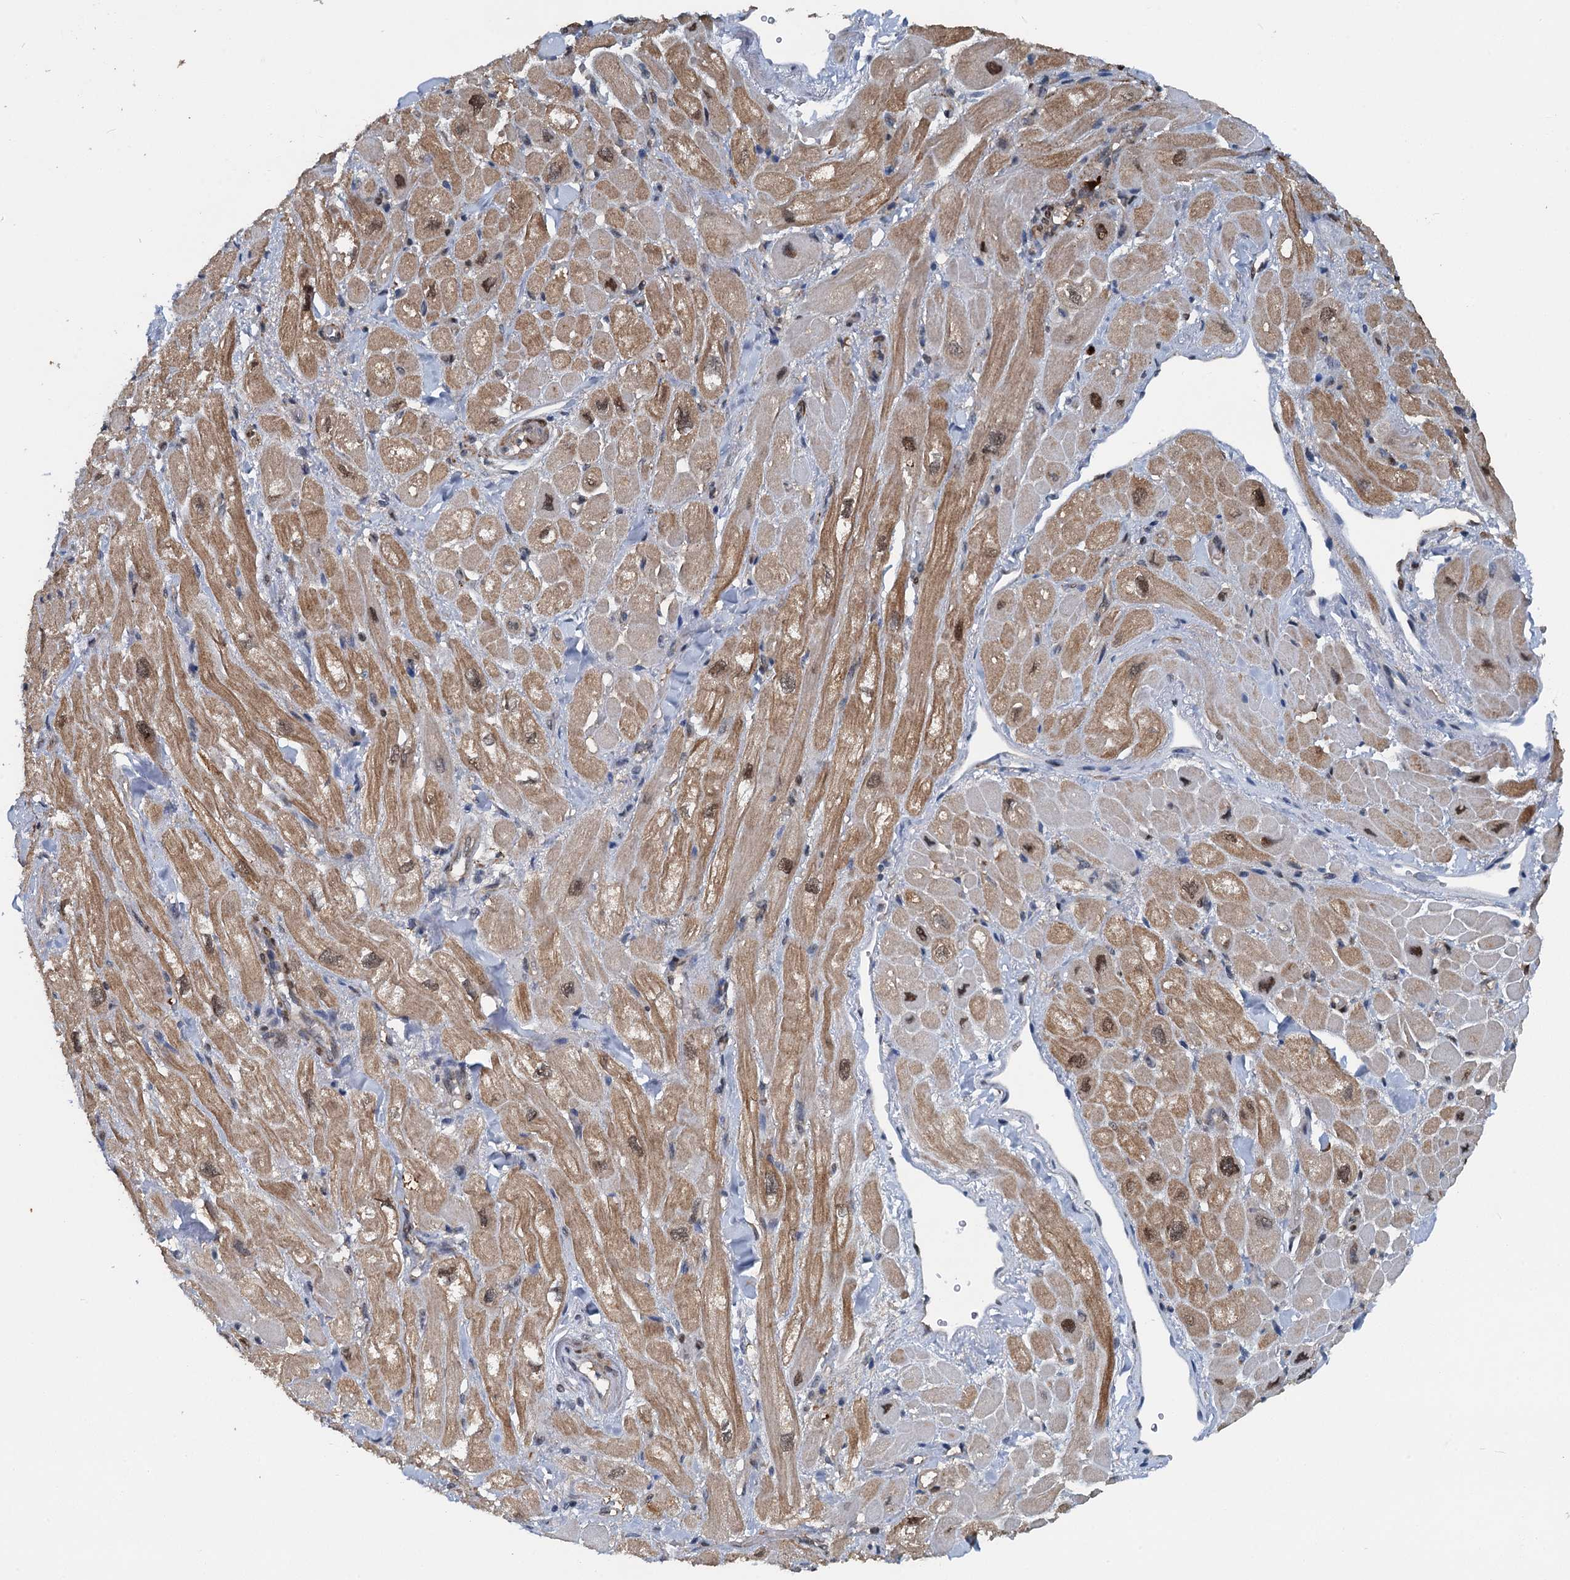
{"staining": {"intensity": "strong", "quantity": ">75%", "location": "cytoplasmic/membranous,nuclear"}, "tissue": "heart muscle", "cell_type": "Cardiomyocytes", "image_type": "normal", "snomed": [{"axis": "morphology", "description": "Normal tissue, NOS"}, {"axis": "topography", "description": "Heart"}], "caption": "Immunohistochemistry (DAB (3,3'-diaminobenzidine)) staining of normal human heart muscle demonstrates strong cytoplasmic/membranous,nuclear protein positivity in approximately >75% of cardiomyocytes. (Brightfield microscopy of DAB IHC at high magnification).", "gene": "GPI", "patient": {"sex": "male", "age": 65}}